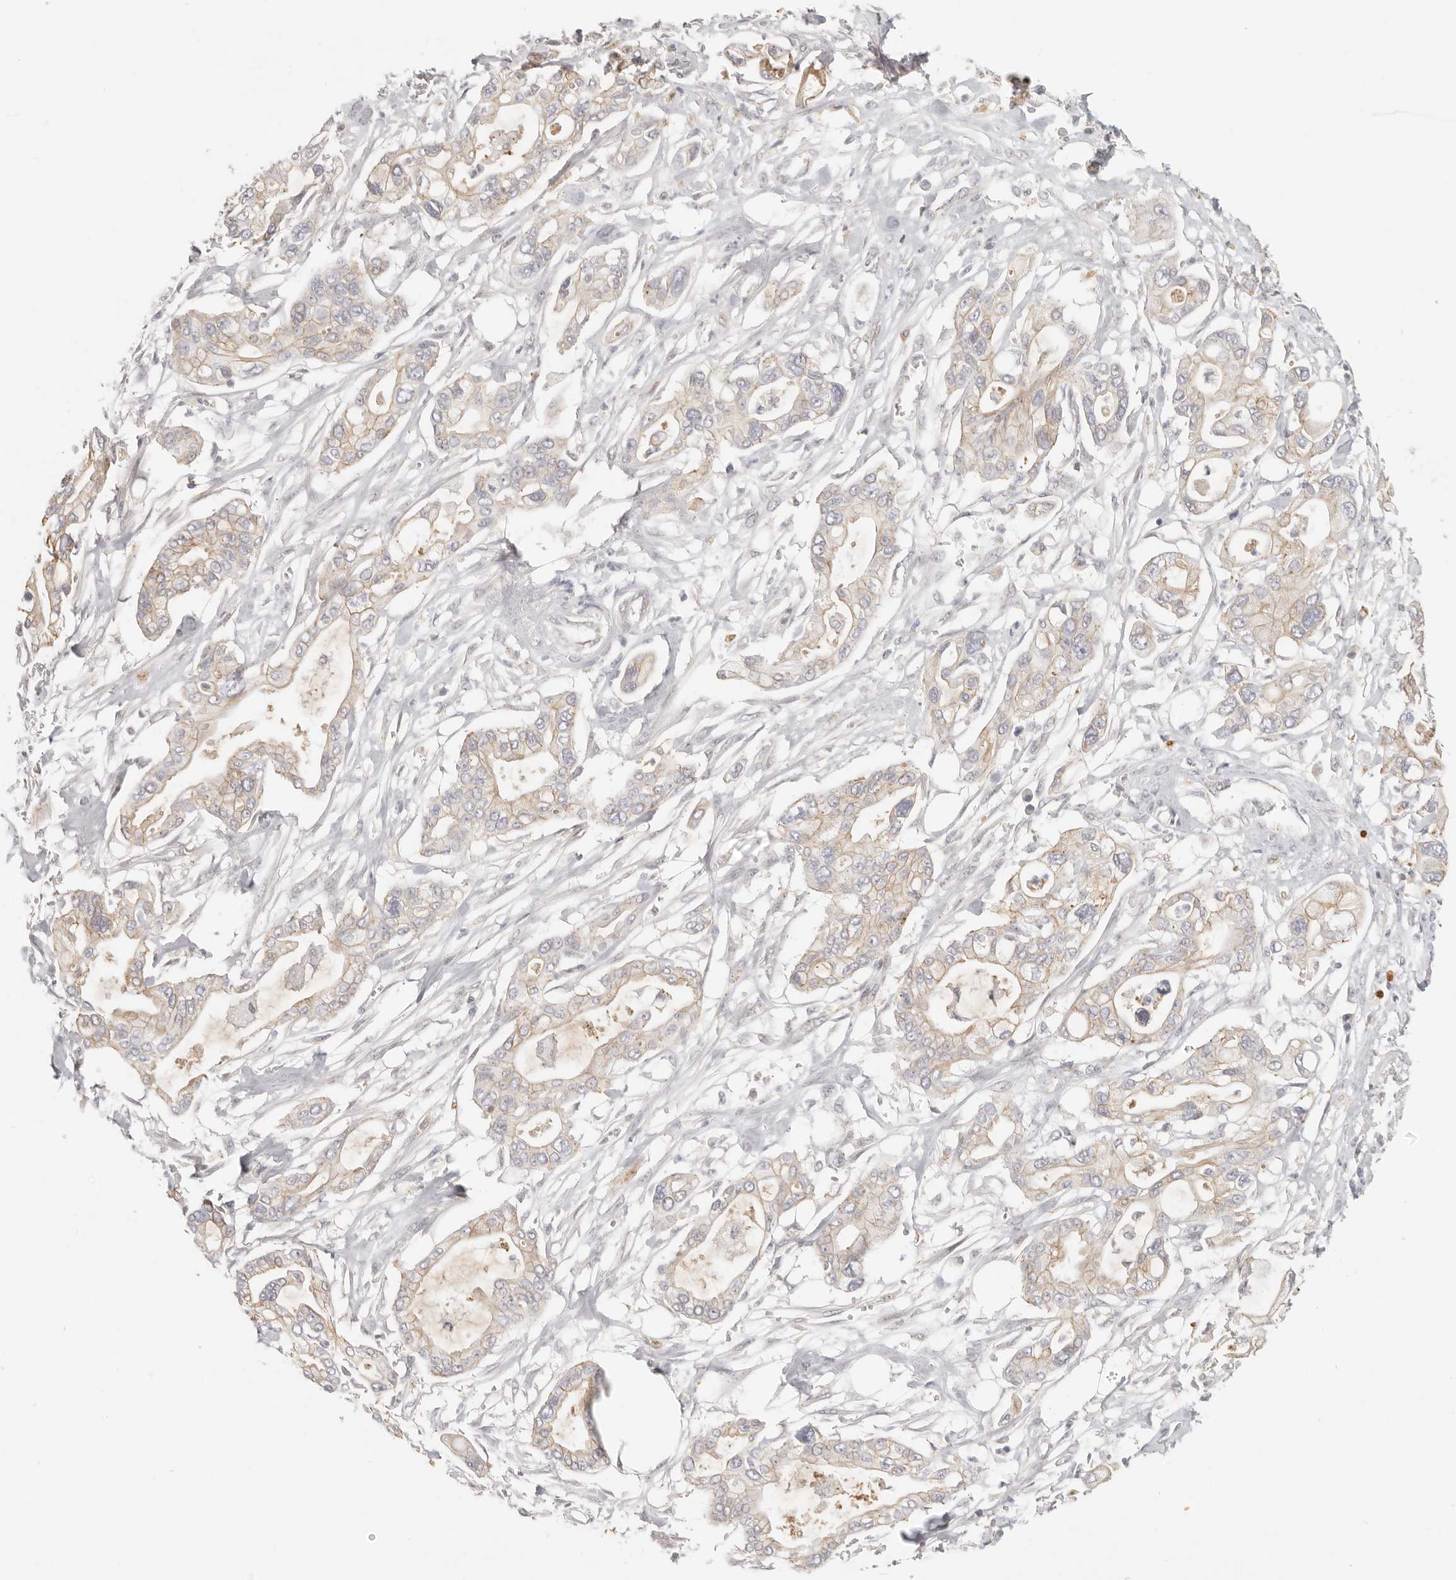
{"staining": {"intensity": "weak", "quantity": ">75%", "location": "cytoplasmic/membranous"}, "tissue": "pancreatic cancer", "cell_type": "Tumor cells", "image_type": "cancer", "snomed": [{"axis": "morphology", "description": "Adenocarcinoma, NOS"}, {"axis": "topography", "description": "Pancreas"}], "caption": "A low amount of weak cytoplasmic/membranous expression is appreciated in approximately >75% of tumor cells in pancreatic adenocarcinoma tissue.", "gene": "ANXA9", "patient": {"sex": "male", "age": 68}}